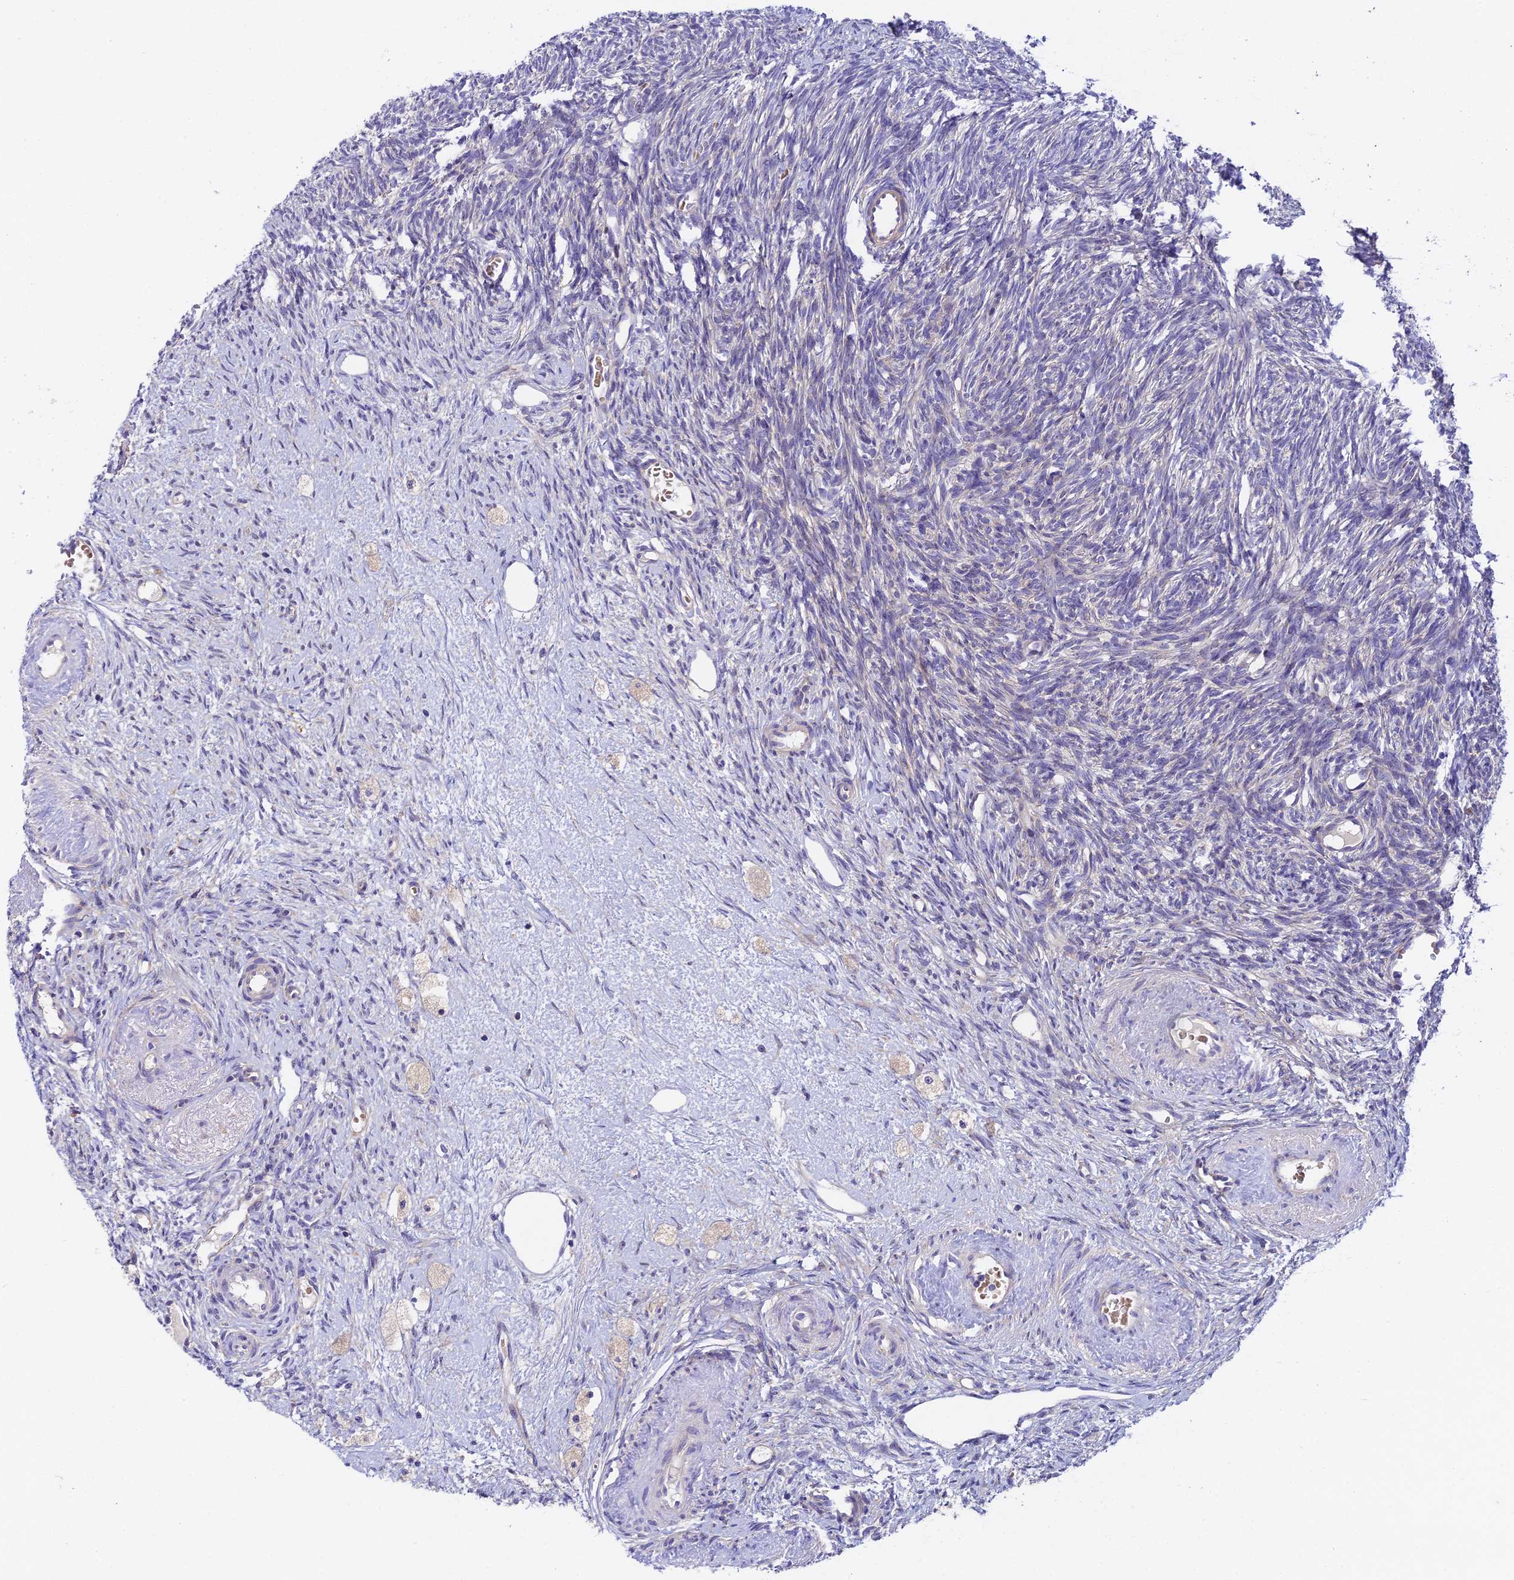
{"staining": {"intensity": "weak", "quantity": "<25%", "location": "cytoplasmic/membranous"}, "tissue": "ovary", "cell_type": "Follicle cells", "image_type": "normal", "snomed": [{"axis": "morphology", "description": "Normal tissue, NOS"}, {"axis": "topography", "description": "Ovary"}], "caption": "Follicle cells show no significant protein expression in unremarkable ovary. (DAB (3,3'-diaminobenzidine) immunohistochemistry with hematoxylin counter stain).", "gene": "DUSP29", "patient": {"sex": "female", "age": 51}}